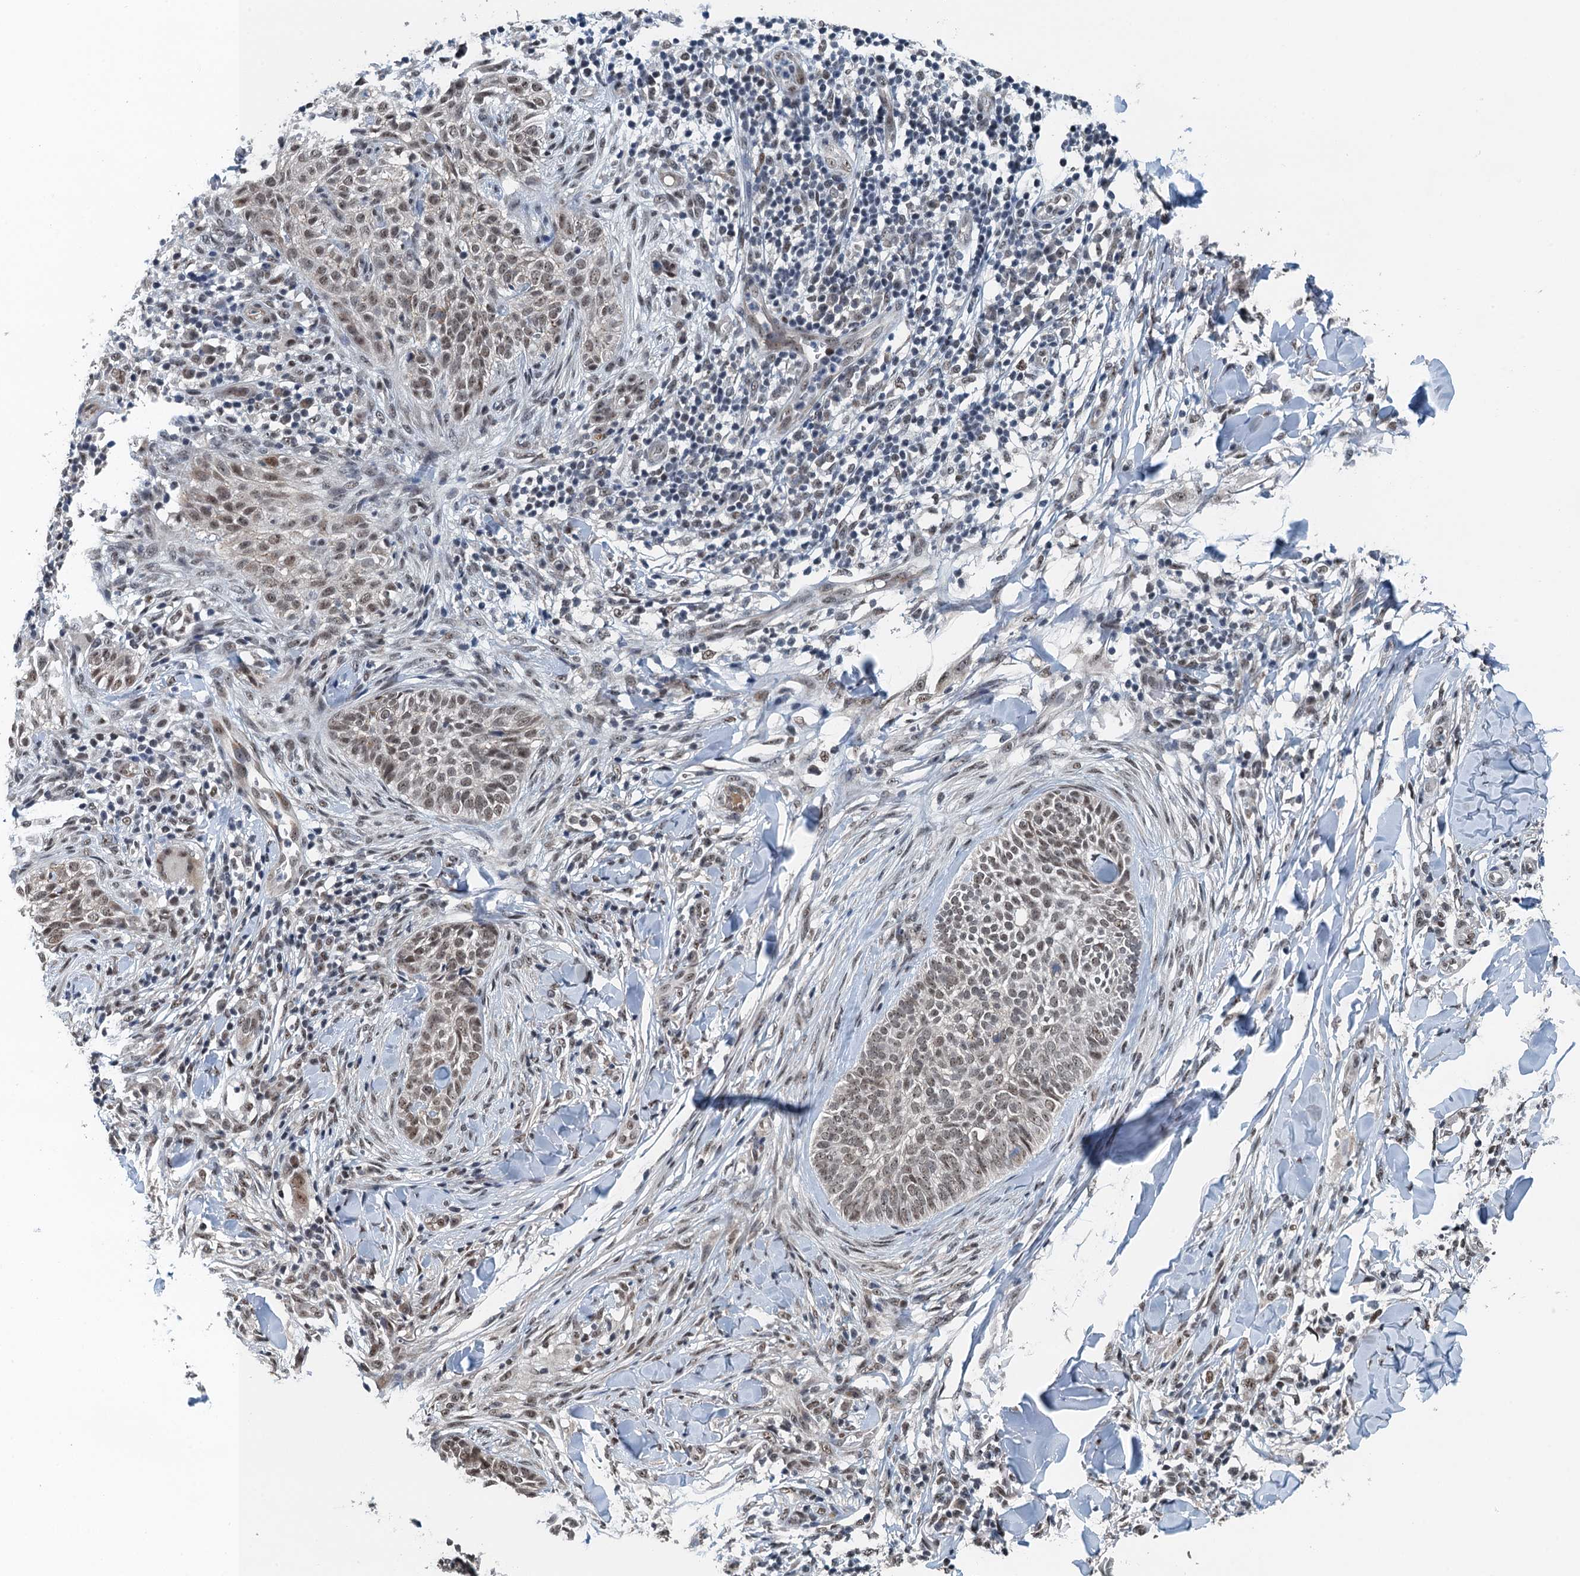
{"staining": {"intensity": "weak", "quantity": ">75%", "location": "nuclear"}, "tissue": "skin cancer", "cell_type": "Tumor cells", "image_type": "cancer", "snomed": [{"axis": "morphology", "description": "Normal tissue, NOS"}, {"axis": "morphology", "description": "Basal cell carcinoma"}, {"axis": "topography", "description": "Skin"}], "caption": "An image of skin cancer (basal cell carcinoma) stained for a protein demonstrates weak nuclear brown staining in tumor cells. (DAB (3,3'-diaminobenzidine) IHC, brown staining for protein, blue staining for nuclei).", "gene": "MTA3", "patient": {"sex": "male", "age": 67}}